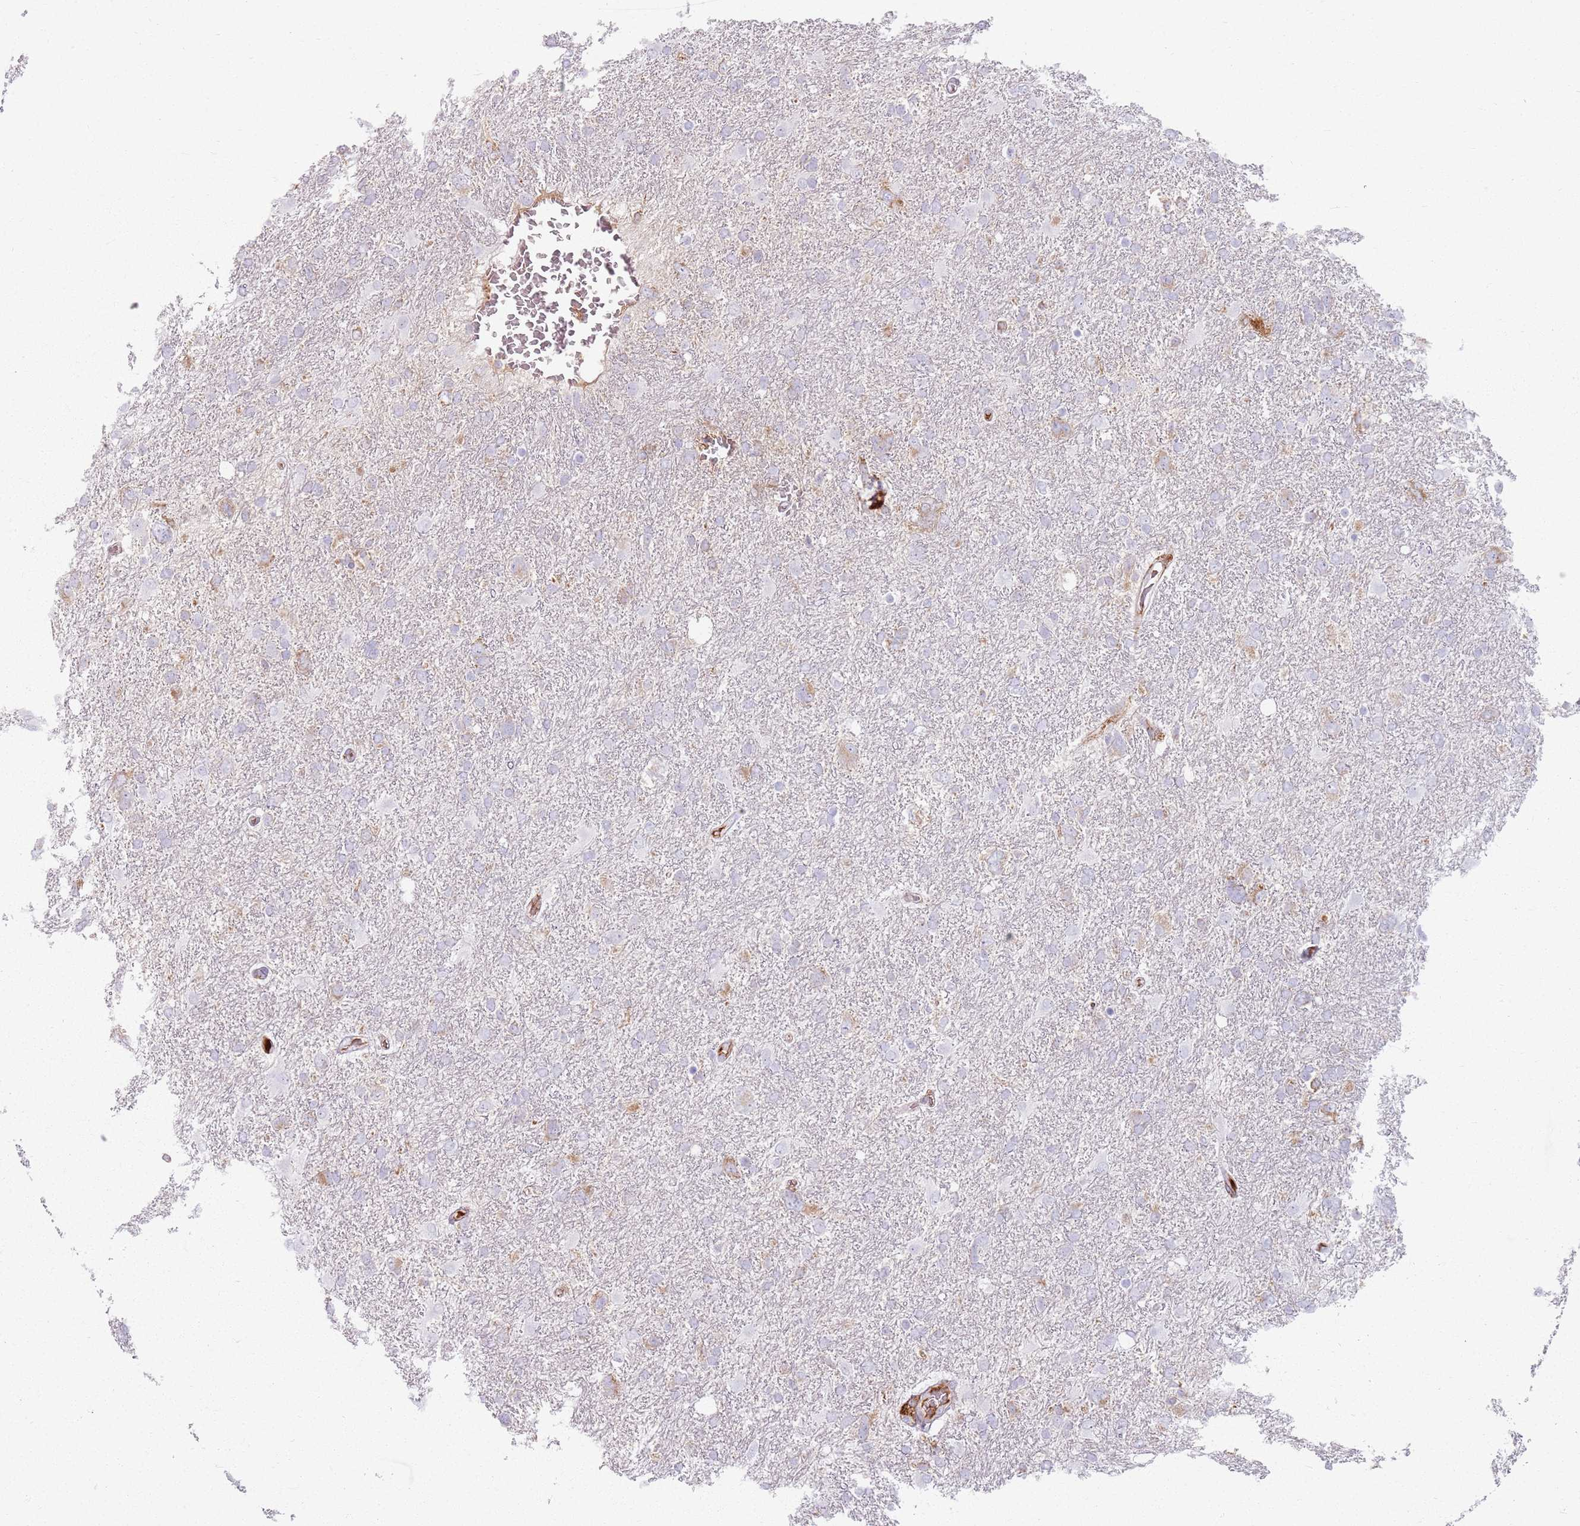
{"staining": {"intensity": "negative", "quantity": "none", "location": "none"}, "tissue": "glioma", "cell_type": "Tumor cells", "image_type": "cancer", "snomed": [{"axis": "morphology", "description": "Glioma, malignant, High grade"}, {"axis": "topography", "description": "Brain"}], "caption": "An image of glioma stained for a protein demonstrates no brown staining in tumor cells.", "gene": "COLGALT1", "patient": {"sex": "male", "age": 61}}